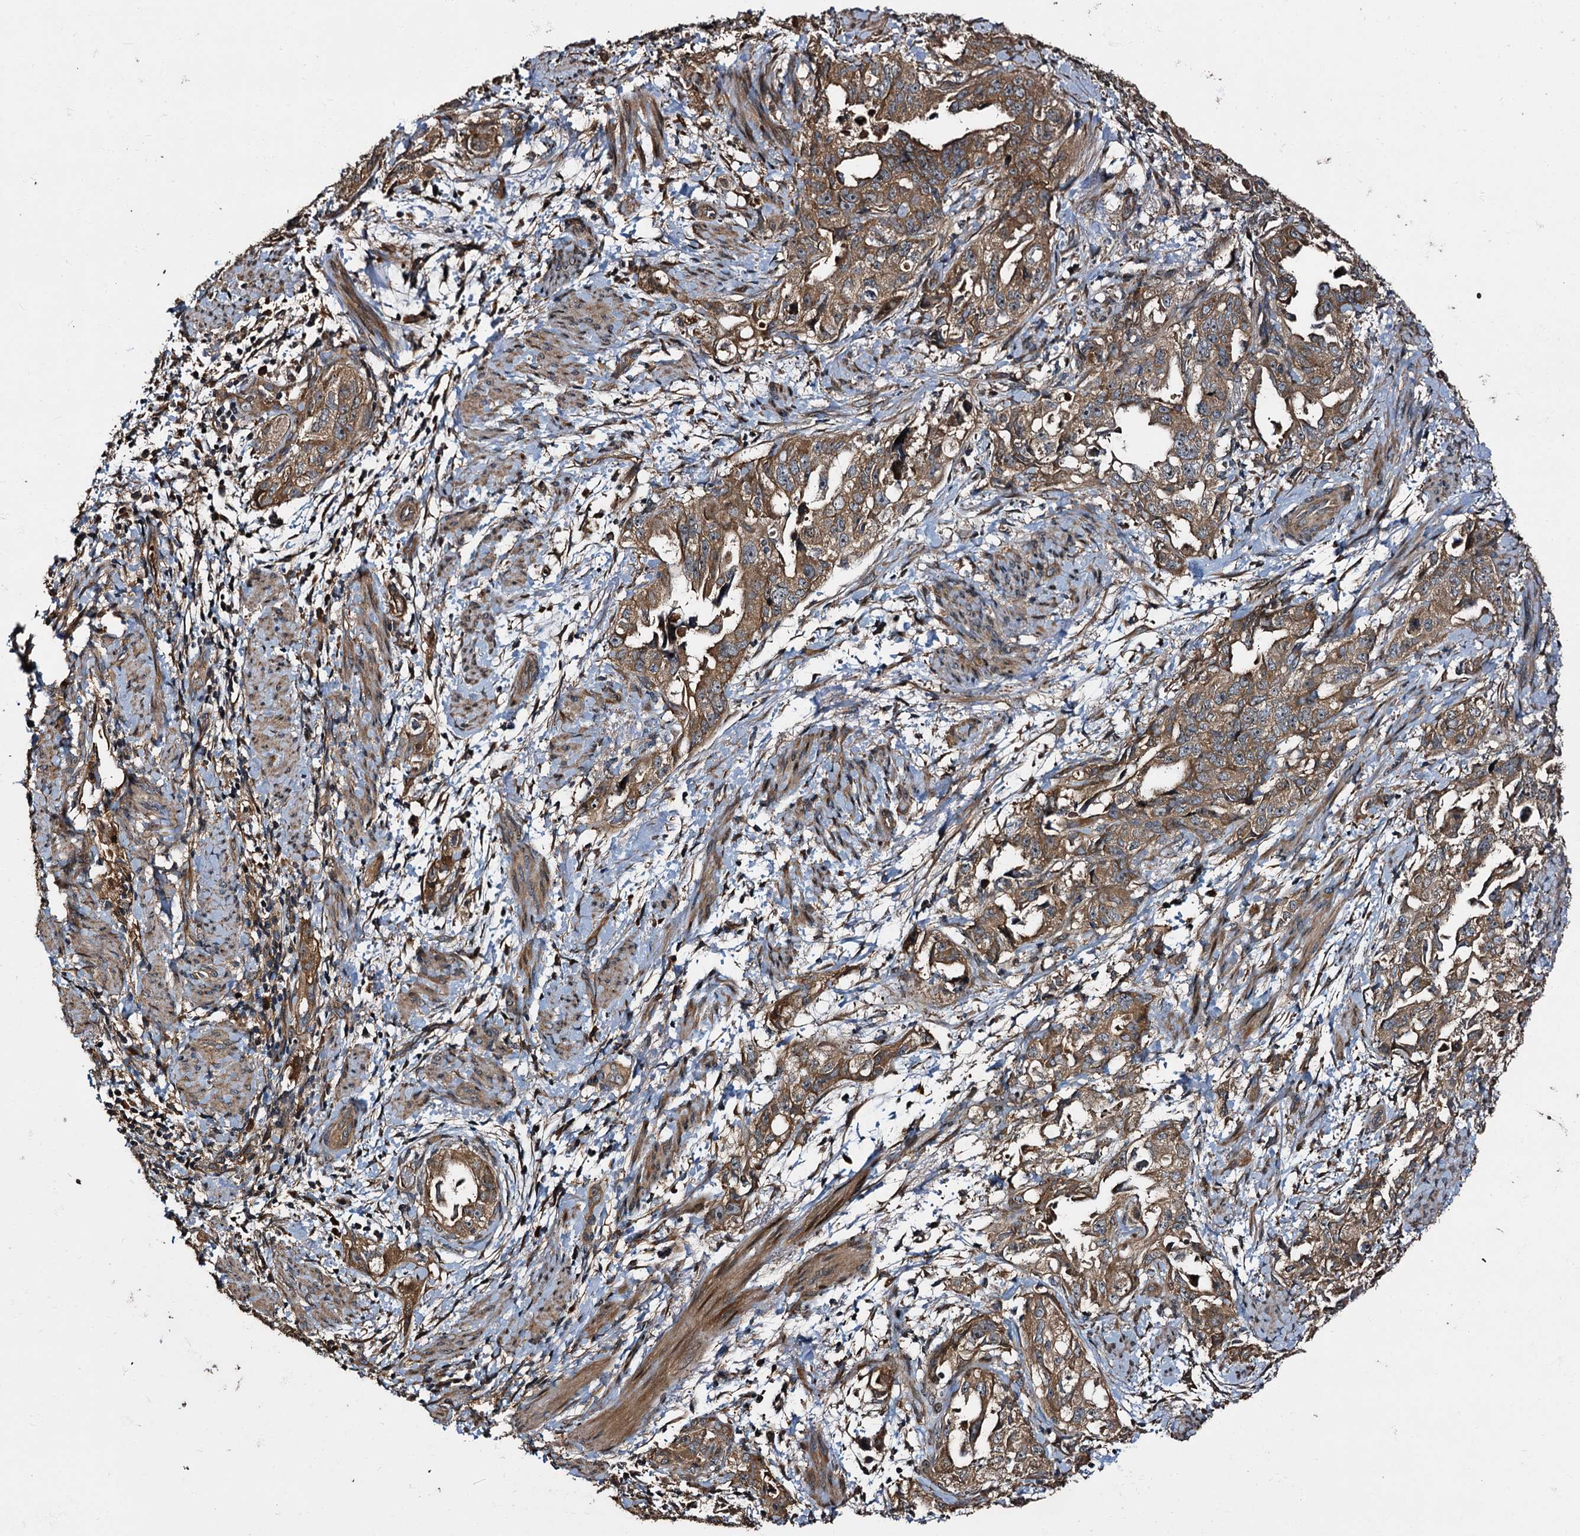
{"staining": {"intensity": "moderate", "quantity": ">75%", "location": "cytoplasmic/membranous"}, "tissue": "endometrial cancer", "cell_type": "Tumor cells", "image_type": "cancer", "snomed": [{"axis": "morphology", "description": "Adenocarcinoma, NOS"}, {"axis": "topography", "description": "Endometrium"}], "caption": "The histopathology image exhibits staining of endometrial cancer, revealing moderate cytoplasmic/membranous protein staining (brown color) within tumor cells.", "gene": "PEX5", "patient": {"sex": "female", "age": 65}}